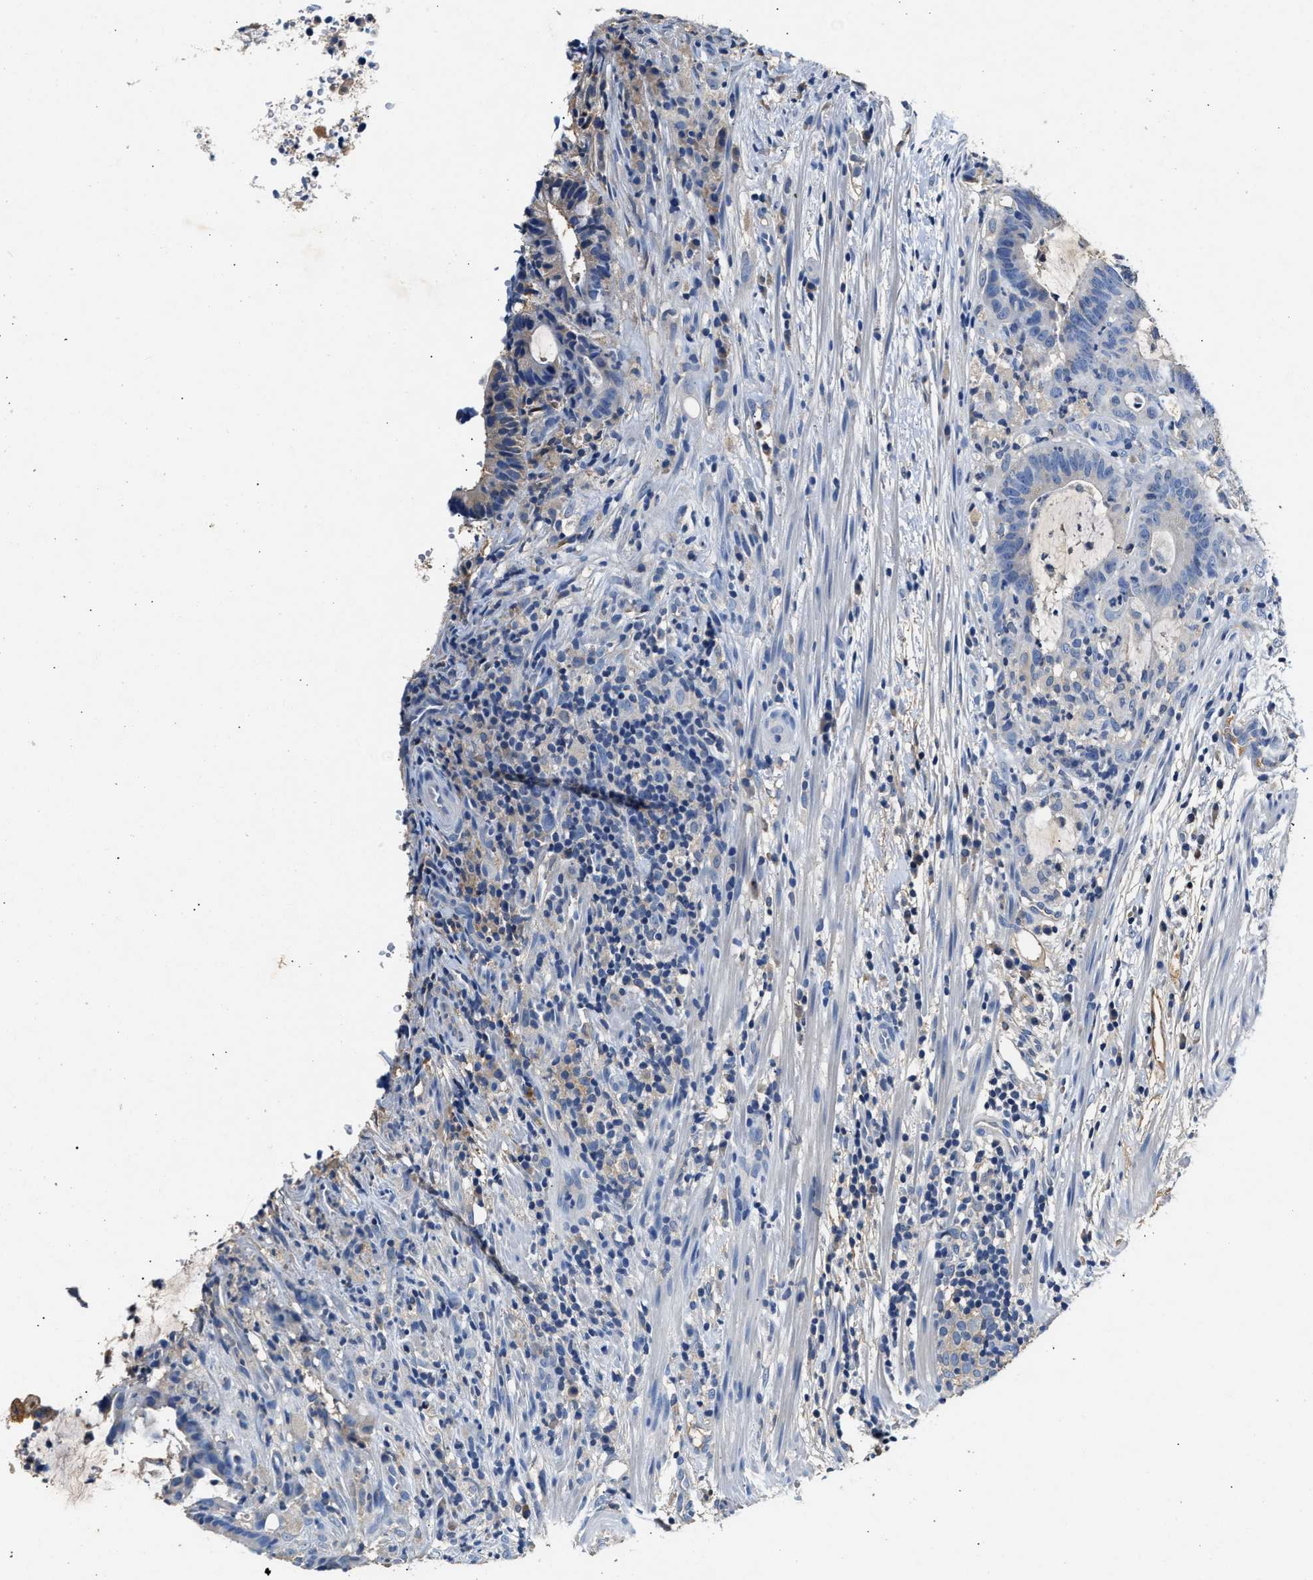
{"staining": {"intensity": "negative", "quantity": "none", "location": "none"}, "tissue": "colorectal cancer", "cell_type": "Tumor cells", "image_type": "cancer", "snomed": [{"axis": "morphology", "description": "Adenocarcinoma, NOS"}, {"axis": "topography", "description": "Colon"}], "caption": "Tumor cells are negative for protein expression in human colorectal cancer.", "gene": "SLCO2B1", "patient": {"sex": "female", "age": 66}}